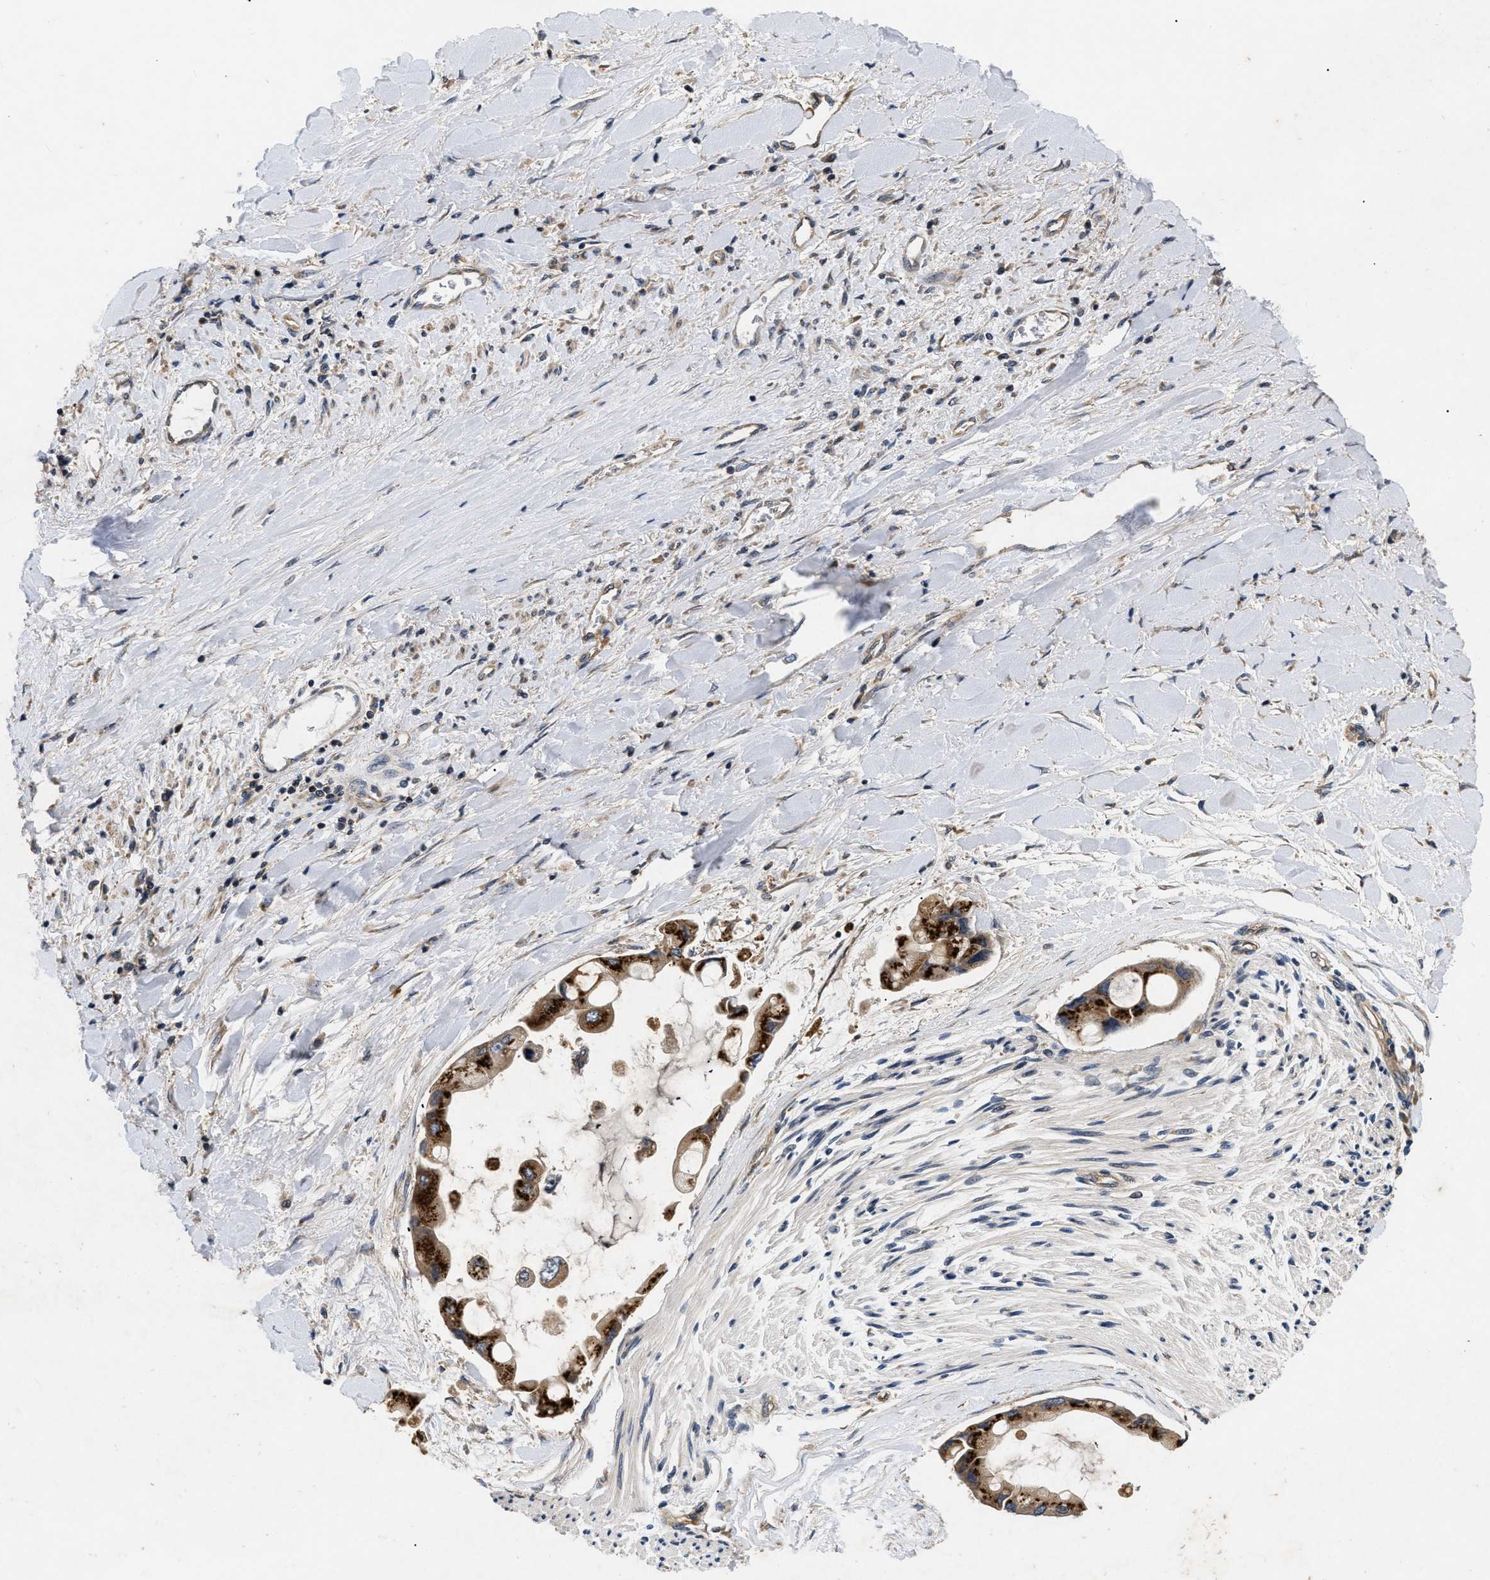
{"staining": {"intensity": "strong", "quantity": ">75%", "location": "cytoplasmic/membranous"}, "tissue": "liver cancer", "cell_type": "Tumor cells", "image_type": "cancer", "snomed": [{"axis": "morphology", "description": "Cholangiocarcinoma"}, {"axis": "topography", "description": "Liver"}], "caption": "Immunohistochemical staining of human liver cancer (cholangiocarcinoma) shows high levels of strong cytoplasmic/membranous staining in about >75% of tumor cells.", "gene": "HMGCR", "patient": {"sex": "male", "age": 50}}